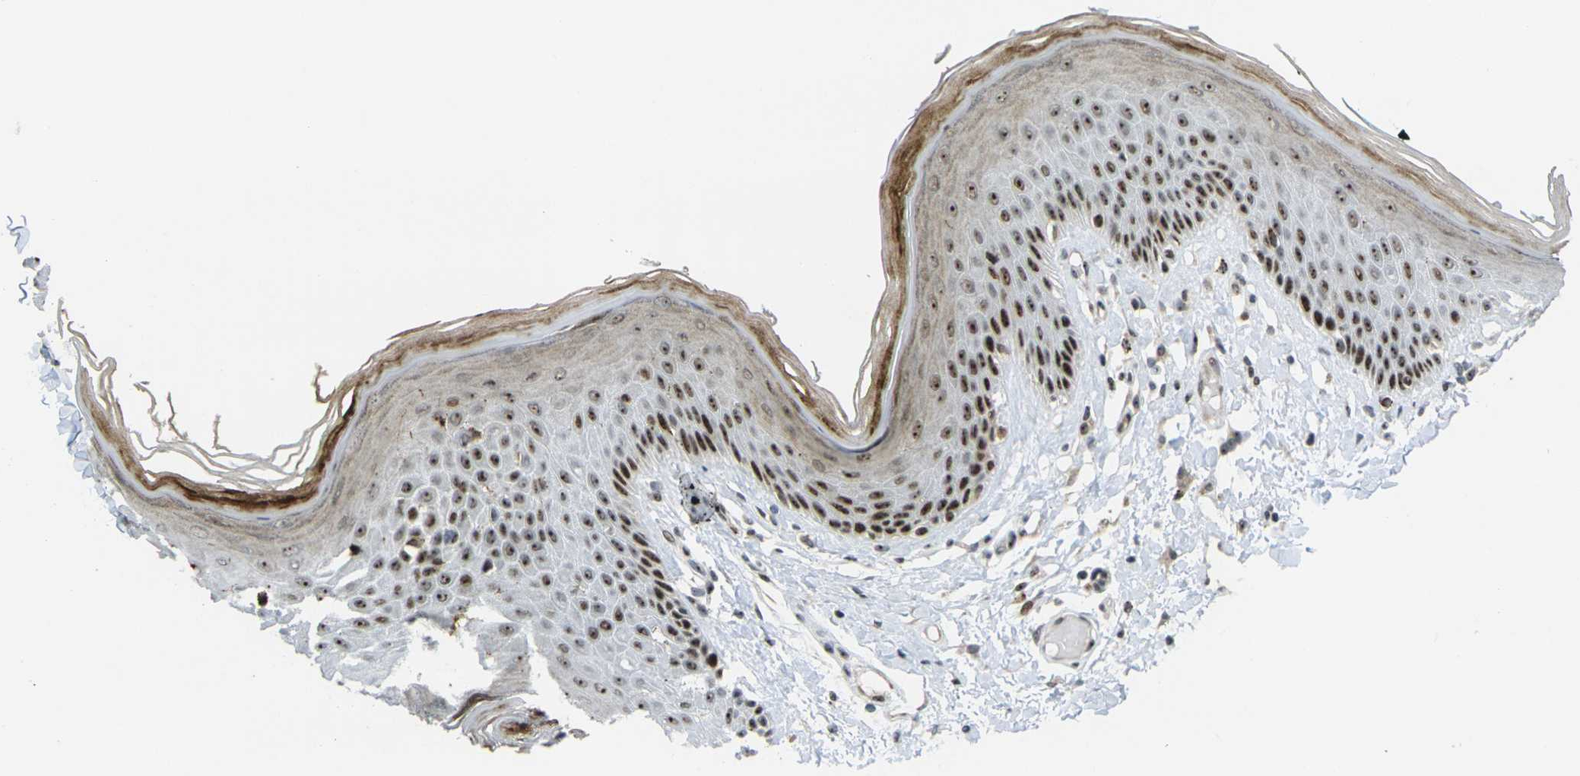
{"staining": {"intensity": "strong", "quantity": ">75%", "location": "nuclear"}, "tissue": "skin", "cell_type": "Epidermal cells", "image_type": "normal", "snomed": [{"axis": "morphology", "description": "Normal tissue, NOS"}, {"axis": "topography", "description": "Vulva"}], "caption": "A brown stain shows strong nuclear staining of a protein in epidermal cells of unremarkable skin.", "gene": "UBE2C", "patient": {"sex": "female", "age": 73}}